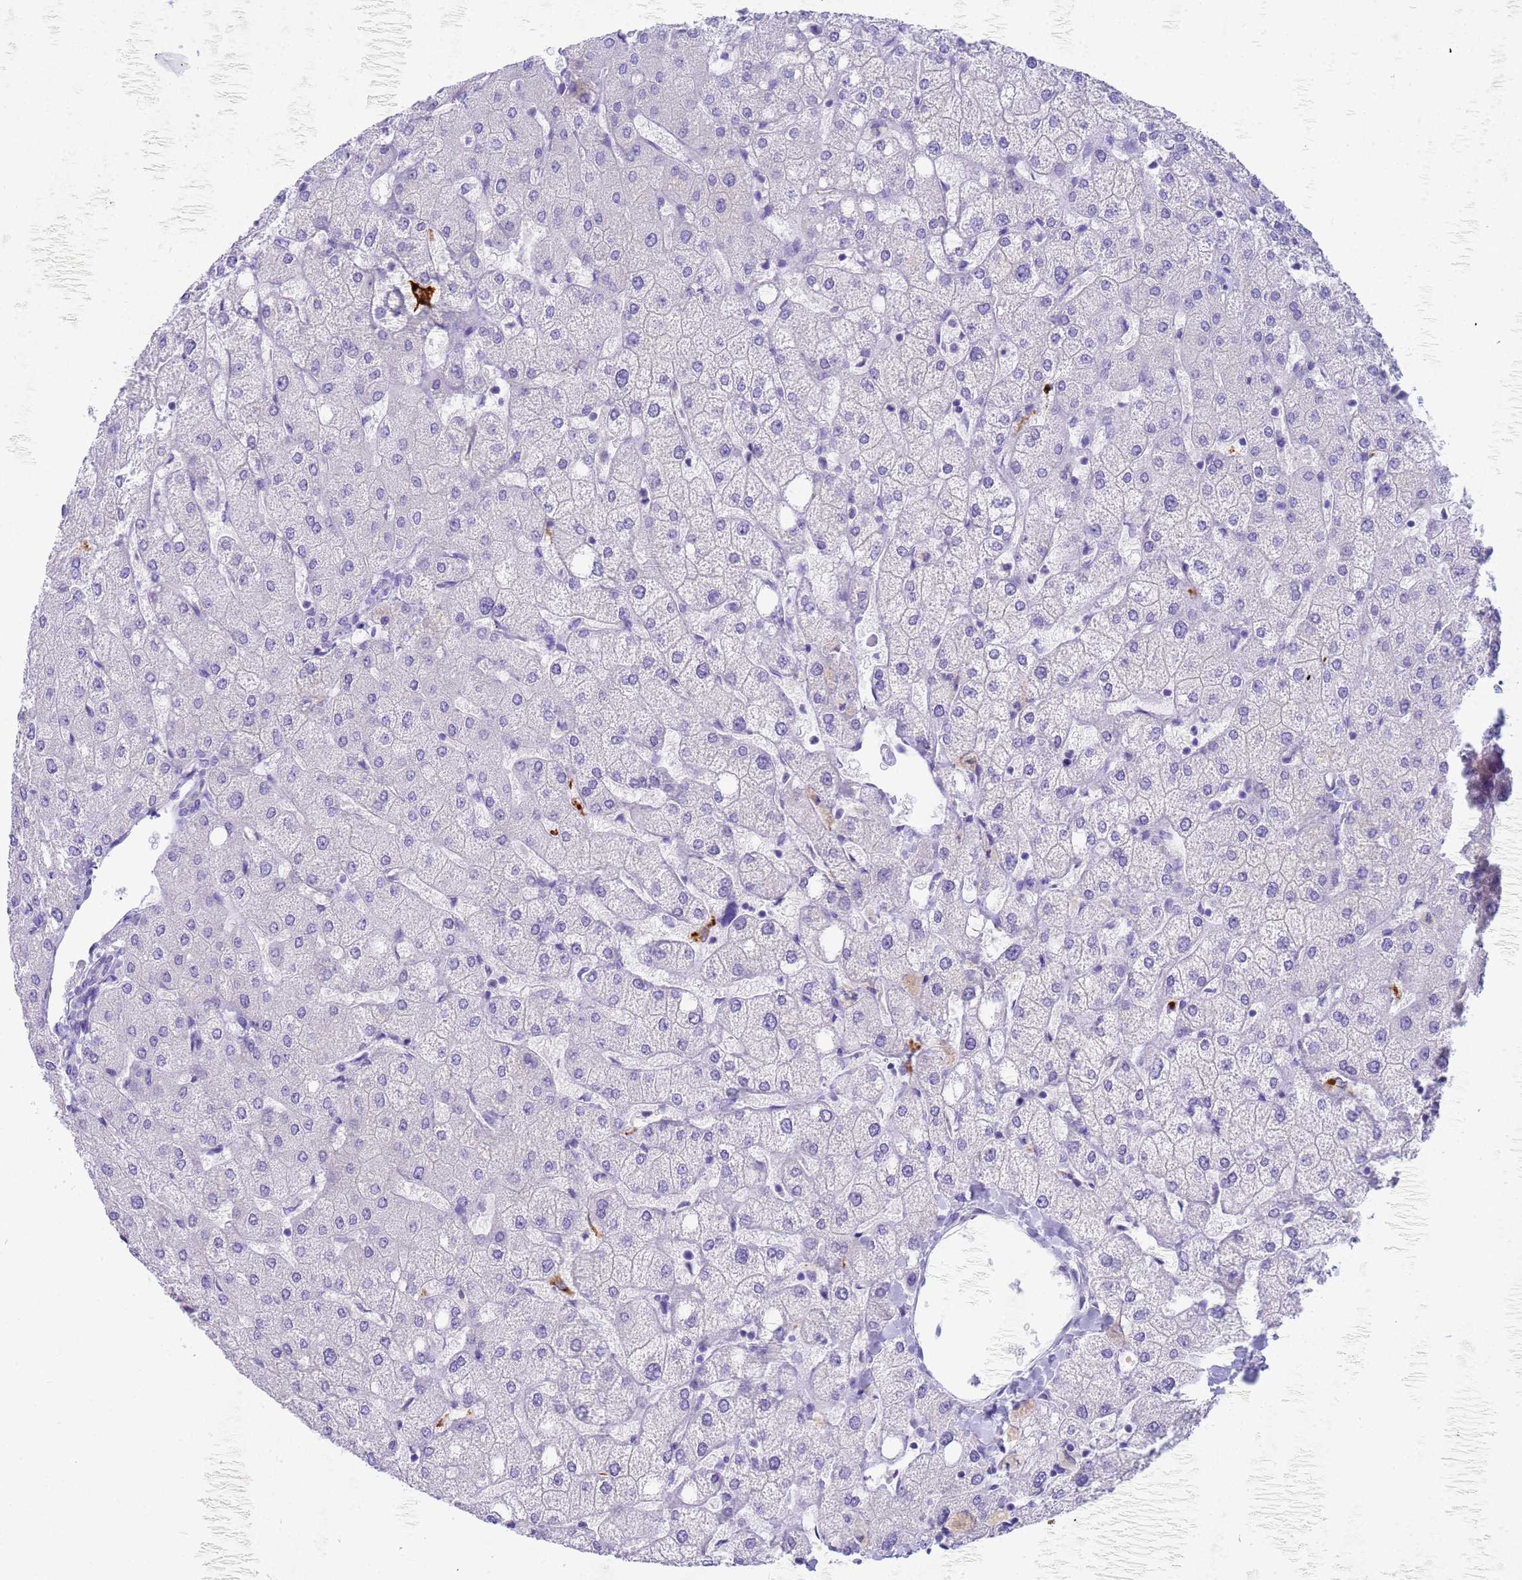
{"staining": {"intensity": "negative", "quantity": "none", "location": "none"}, "tissue": "liver", "cell_type": "Cholangiocytes", "image_type": "normal", "snomed": [{"axis": "morphology", "description": "Normal tissue, NOS"}, {"axis": "topography", "description": "Liver"}], "caption": "The immunohistochemistry (IHC) photomicrograph has no significant staining in cholangiocytes of liver. (Stains: DAB (3,3'-diaminobenzidine) immunohistochemistry with hematoxylin counter stain, Microscopy: brightfield microscopy at high magnification).", "gene": "RNASE2", "patient": {"sex": "female", "age": 54}}